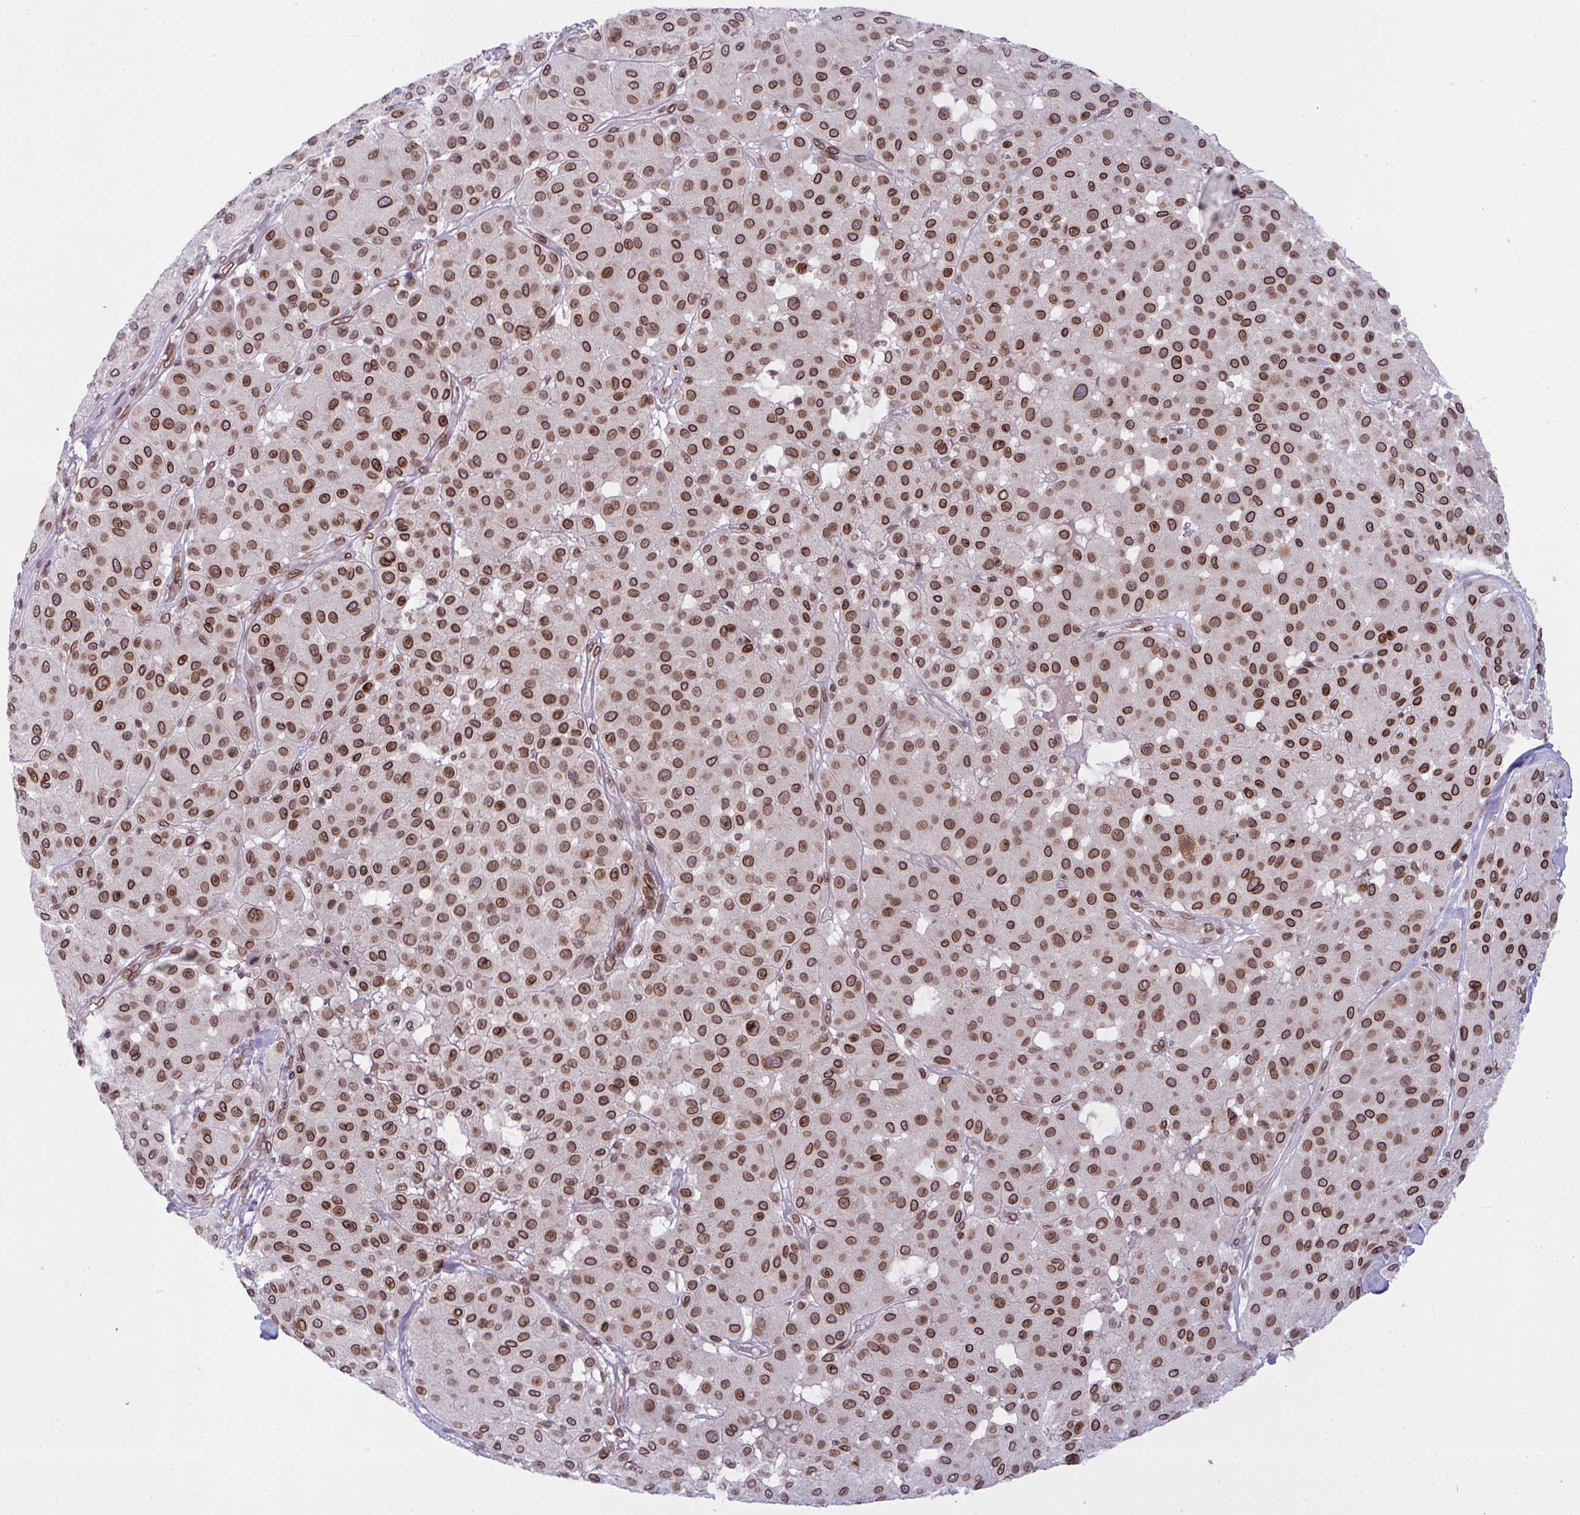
{"staining": {"intensity": "strong", "quantity": ">75%", "location": "cytoplasmic/membranous,nuclear"}, "tissue": "melanoma", "cell_type": "Tumor cells", "image_type": "cancer", "snomed": [{"axis": "morphology", "description": "Malignant melanoma, Metastatic site"}, {"axis": "topography", "description": "Smooth muscle"}], "caption": "IHC image of human melanoma stained for a protein (brown), which exhibits high levels of strong cytoplasmic/membranous and nuclear expression in approximately >75% of tumor cells.", "gene": "RANBP2", "patient": {"sex": "male", "age": 41}}